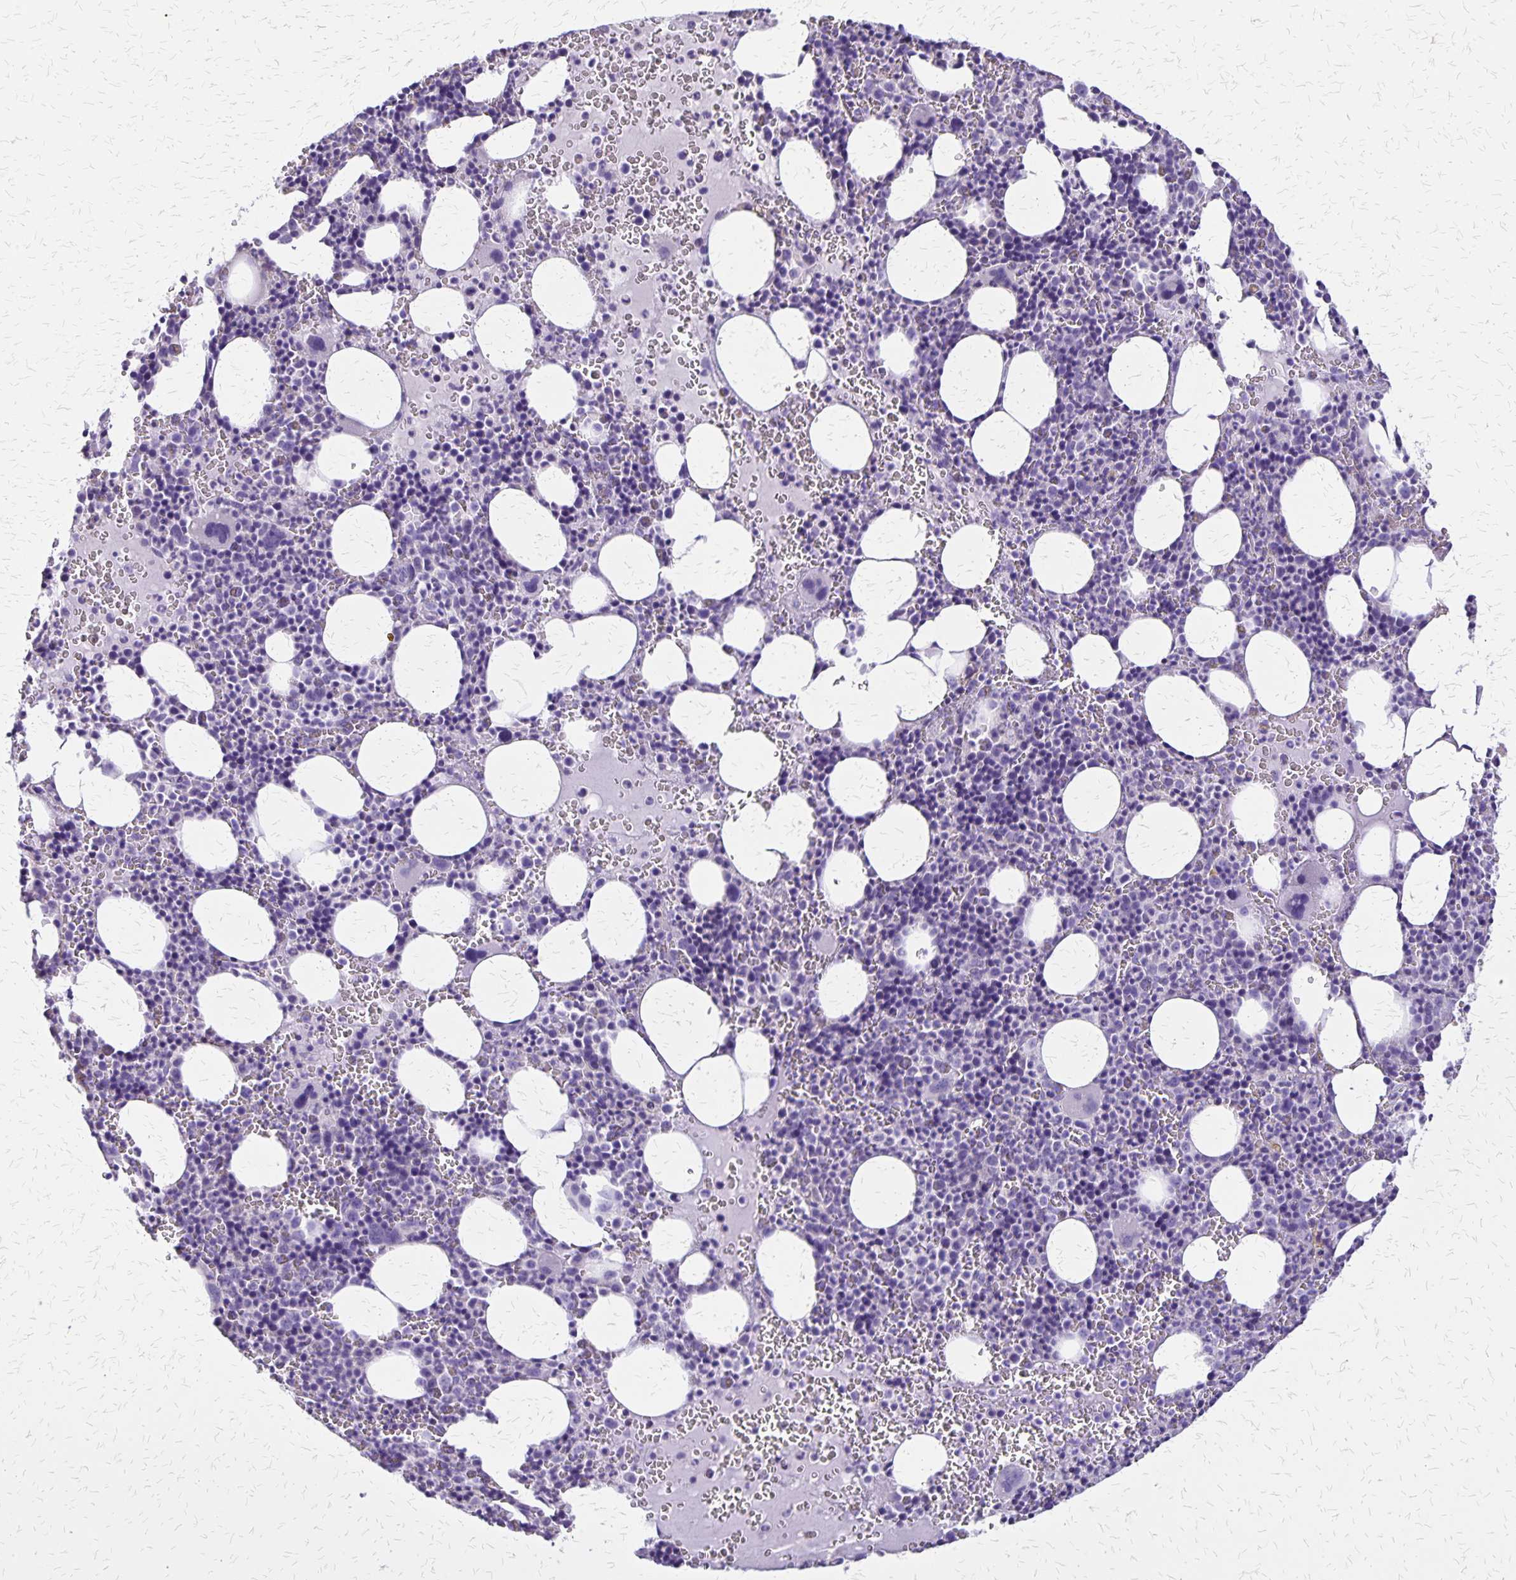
{"staining": {"intensity": "negative", "quantity": "none", "location": "none"}, "tissue": "bone marrow", "cell_type": "Hematopoietic cells", "image_type": "normal", "snomed": [{"axis": "morphology", "description": "Normal tissue, NOS"}, {"axis": "topography", "description": "Bone marrow"}], "caption": "Normal bone marrow was stained to show a protein in brown. There is no significant positivity in hematopoietic cells. (Brightfield microscopy of DAB immunohistochemistry at high magnification).", "gene": "SI", "patient": {"sex": "male", "age": 63}}